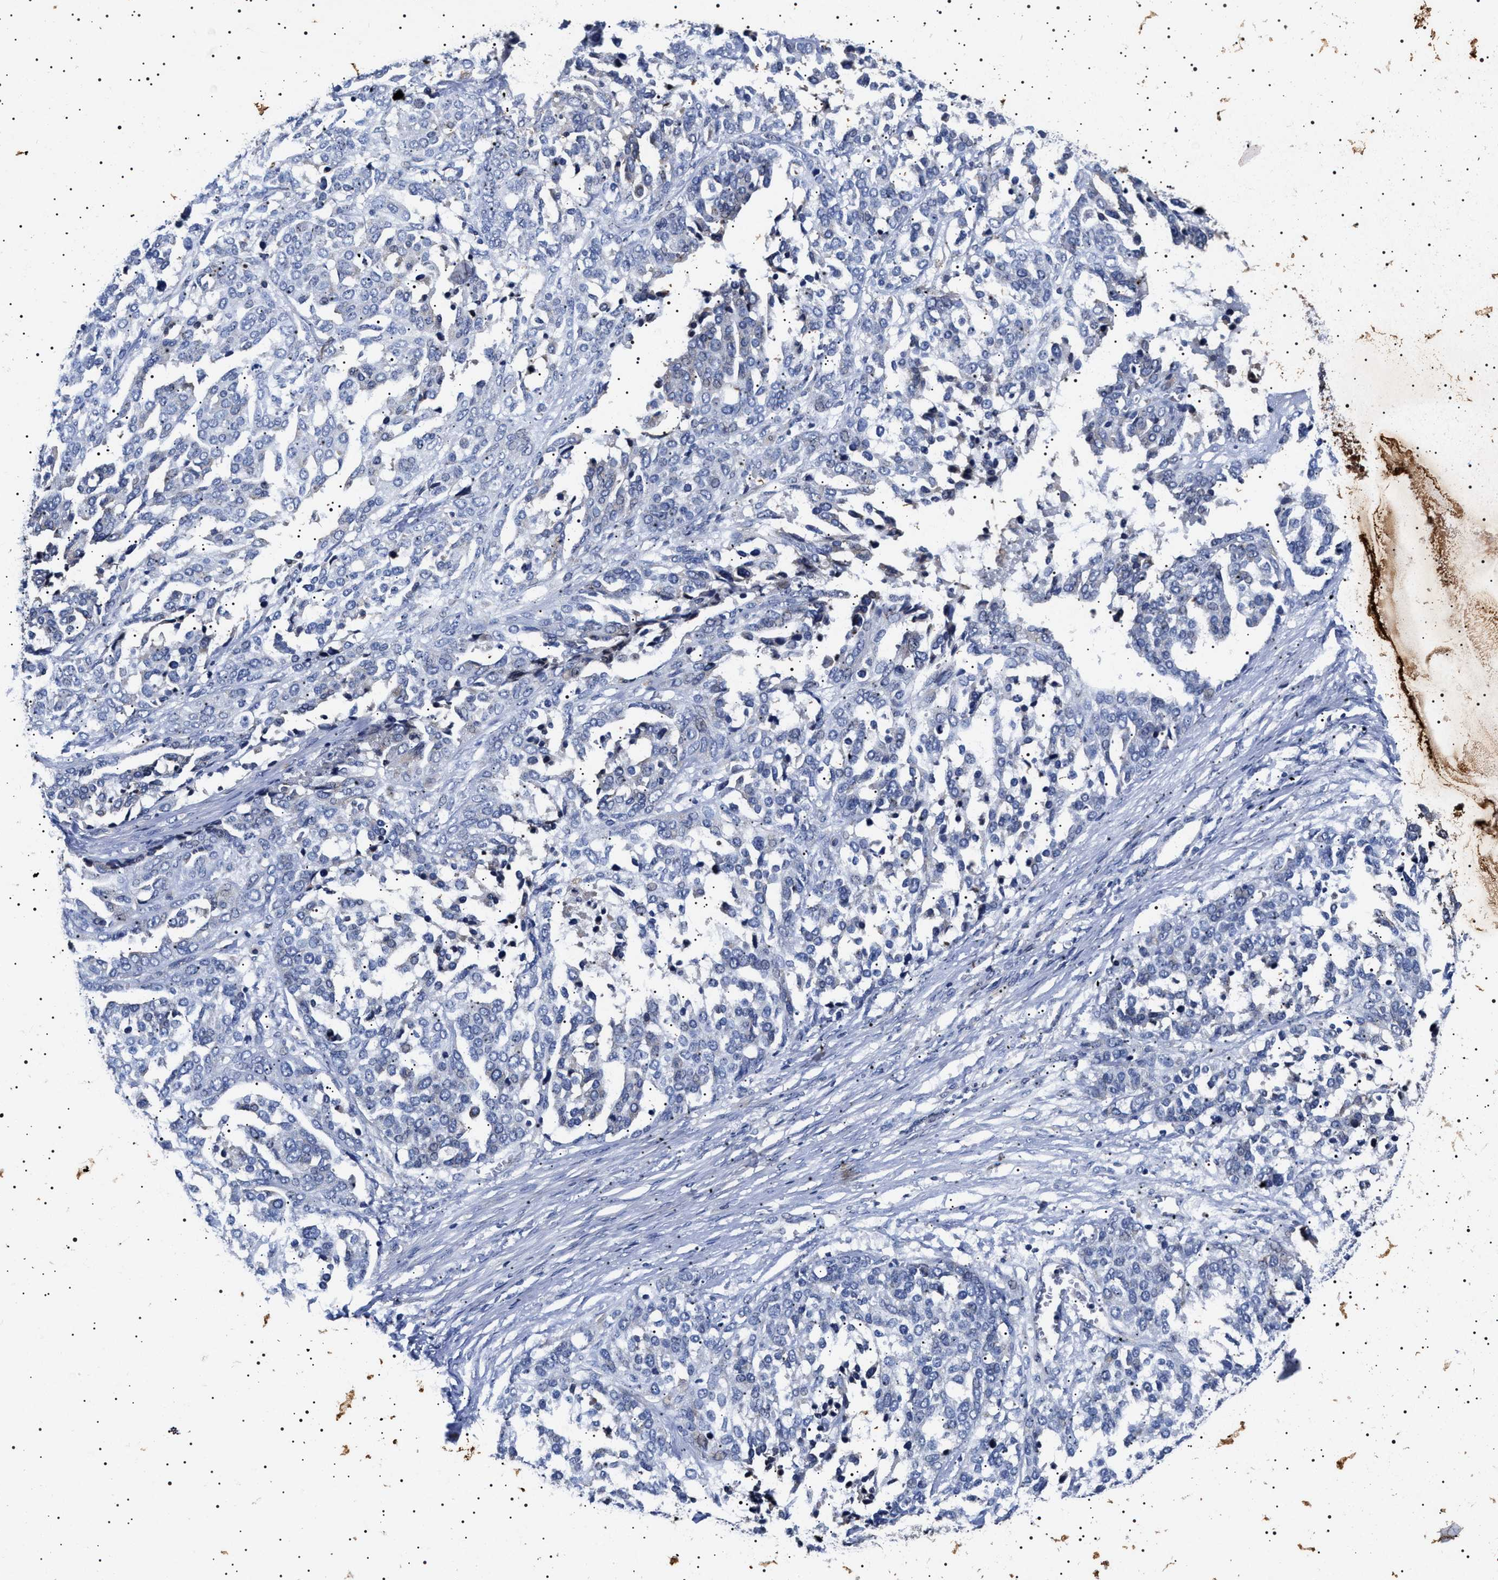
{"staining": {"intensity": "negative", "quantity": "none", "location": "none"}, "tissue": "ovarian cancer", "cell_type": "Tumor cells", "image_type": "cancer", "snomed": [{"axis": "morphology", "description": "Cystadenocarcinoma, serous, NOS"}, {"axis": "topography", "description": "Ovary"}], "caption": "An image of ovarian cancer stained for a protein displays no brown staining in tumor cells.", "gene": "SLC4A7", "patient": {"sex": "female", "age": 44}}